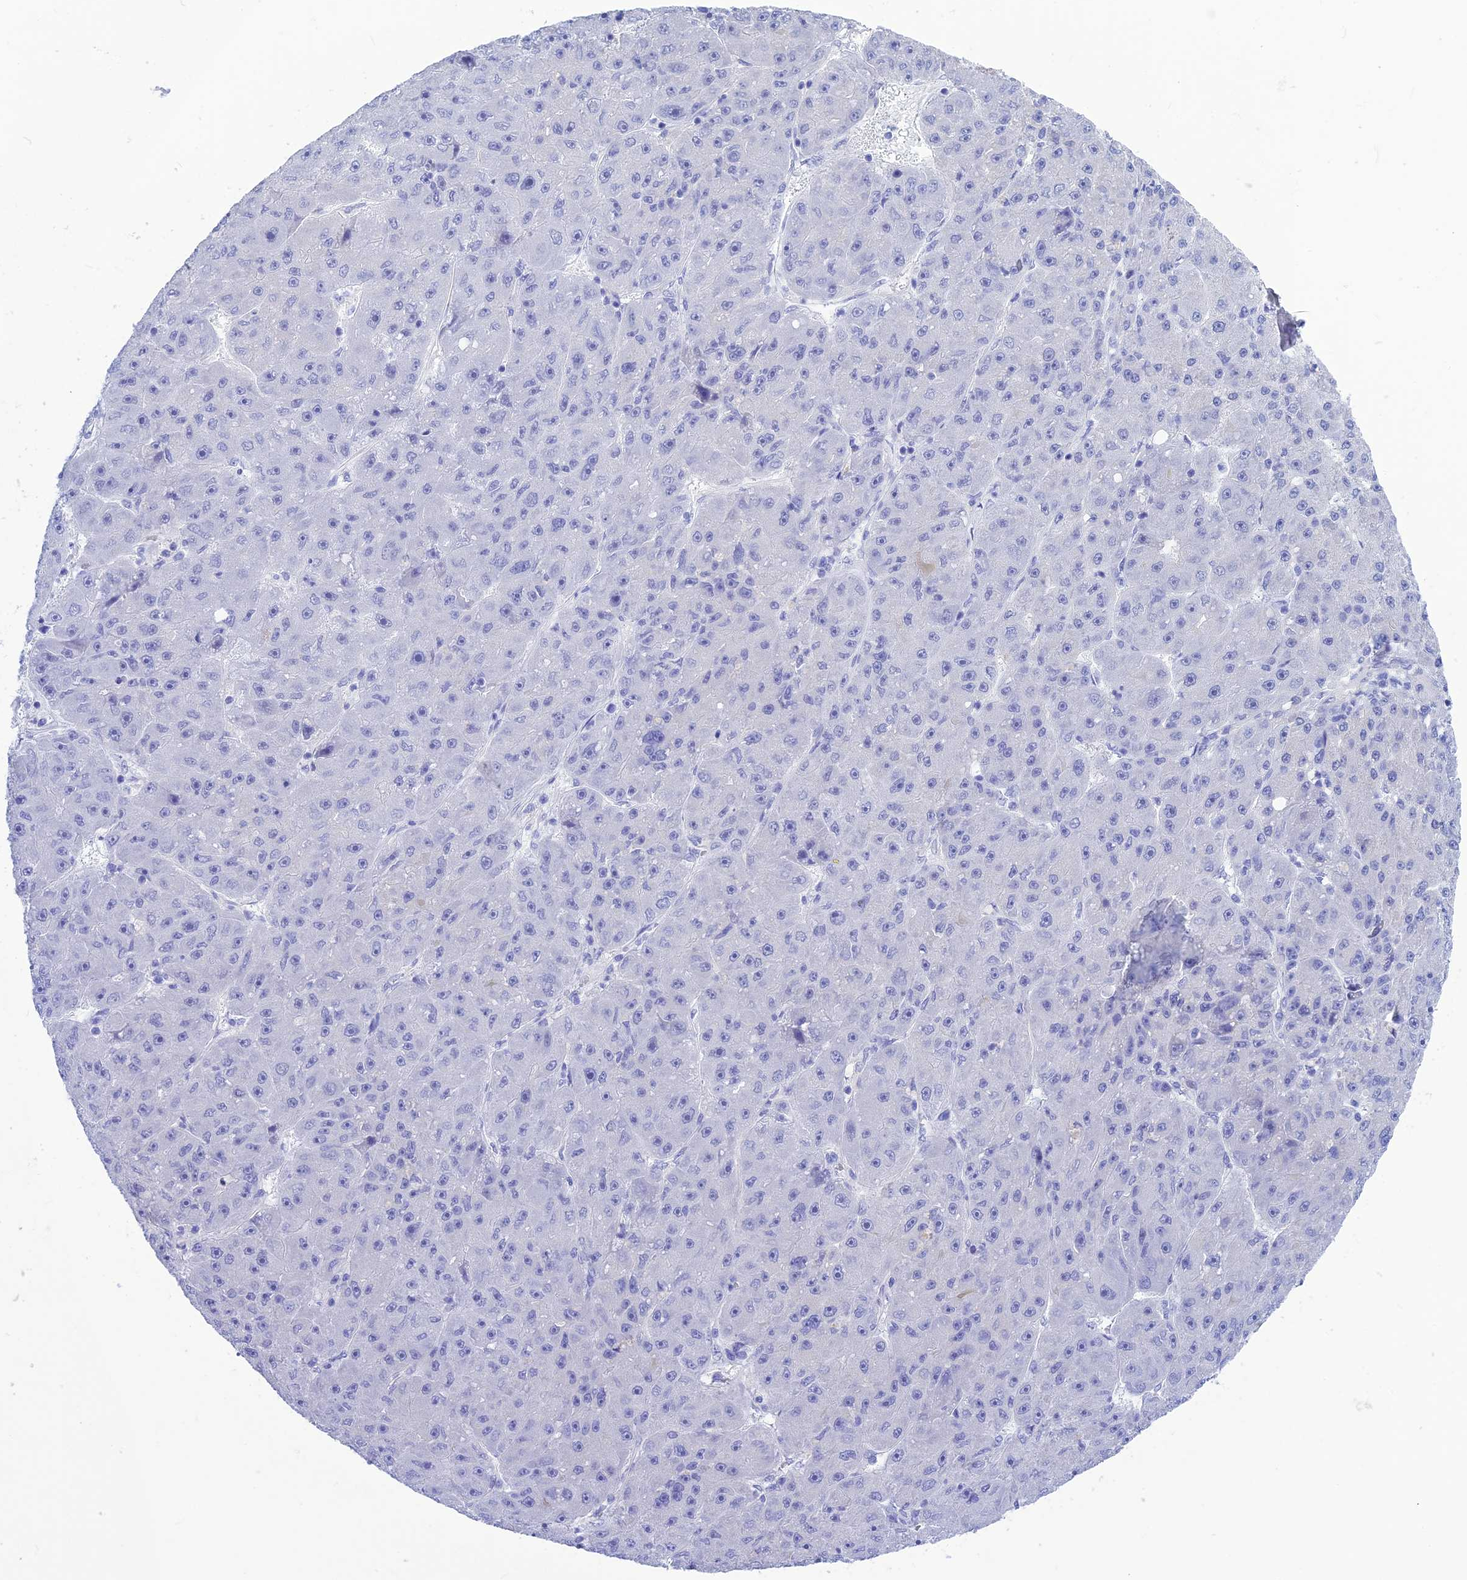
{"staining": {"intensity": "negative", "quantity": "none", "location": "none"}, "tissue": "liver cancer", "cell_type": "Tumor cells", "image_type": "cancer", "snomed": [{"axis": "morphology", "description": "Carcinoma, Hepatocellular, NOS"}, {"axis": "topography", "description": "Liver"}], "caption": "The micrograph displays no staining of tumor cells in liver hepatocellular carcinoma.", "gene": "GNGT2", "patient": {"sex": "male", "age": 67}}